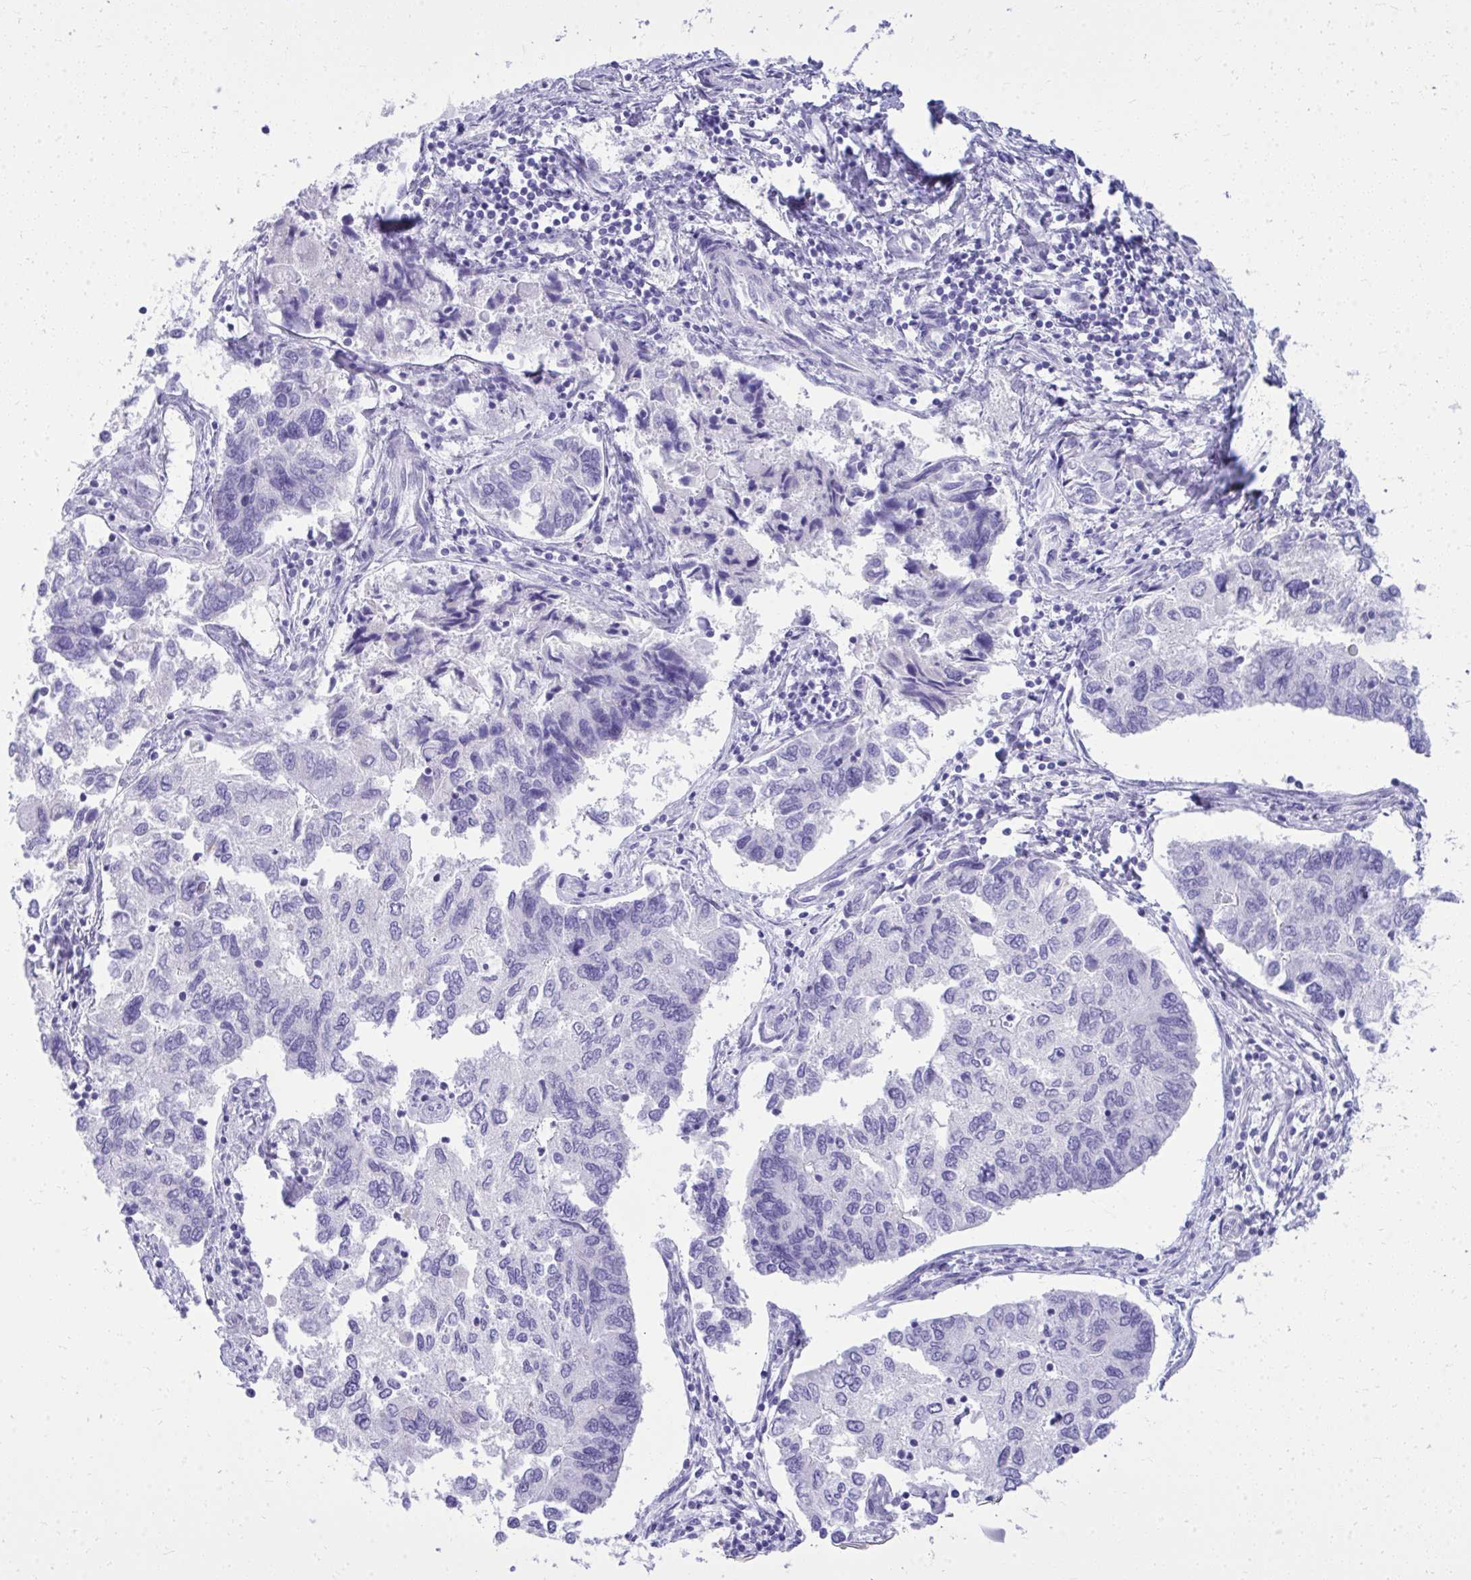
{"staining": {"intensity": "negative", "quantity": "none", "location": "none"}, "tissue": "endometrial cancer", "cell_type": "Tumor cells", "image_type": "cancer", "snomed": [{"axis": "morphology", "description": "Carcinoma, NOS"}, {"axis": "topography", "description": "Uterus"}], "caption": "This is an IHC image of endometrial cancer. There is no positivity in tumor cells.", "gene": "RALYL", "patient": {"sex": "female", "age": 76}}